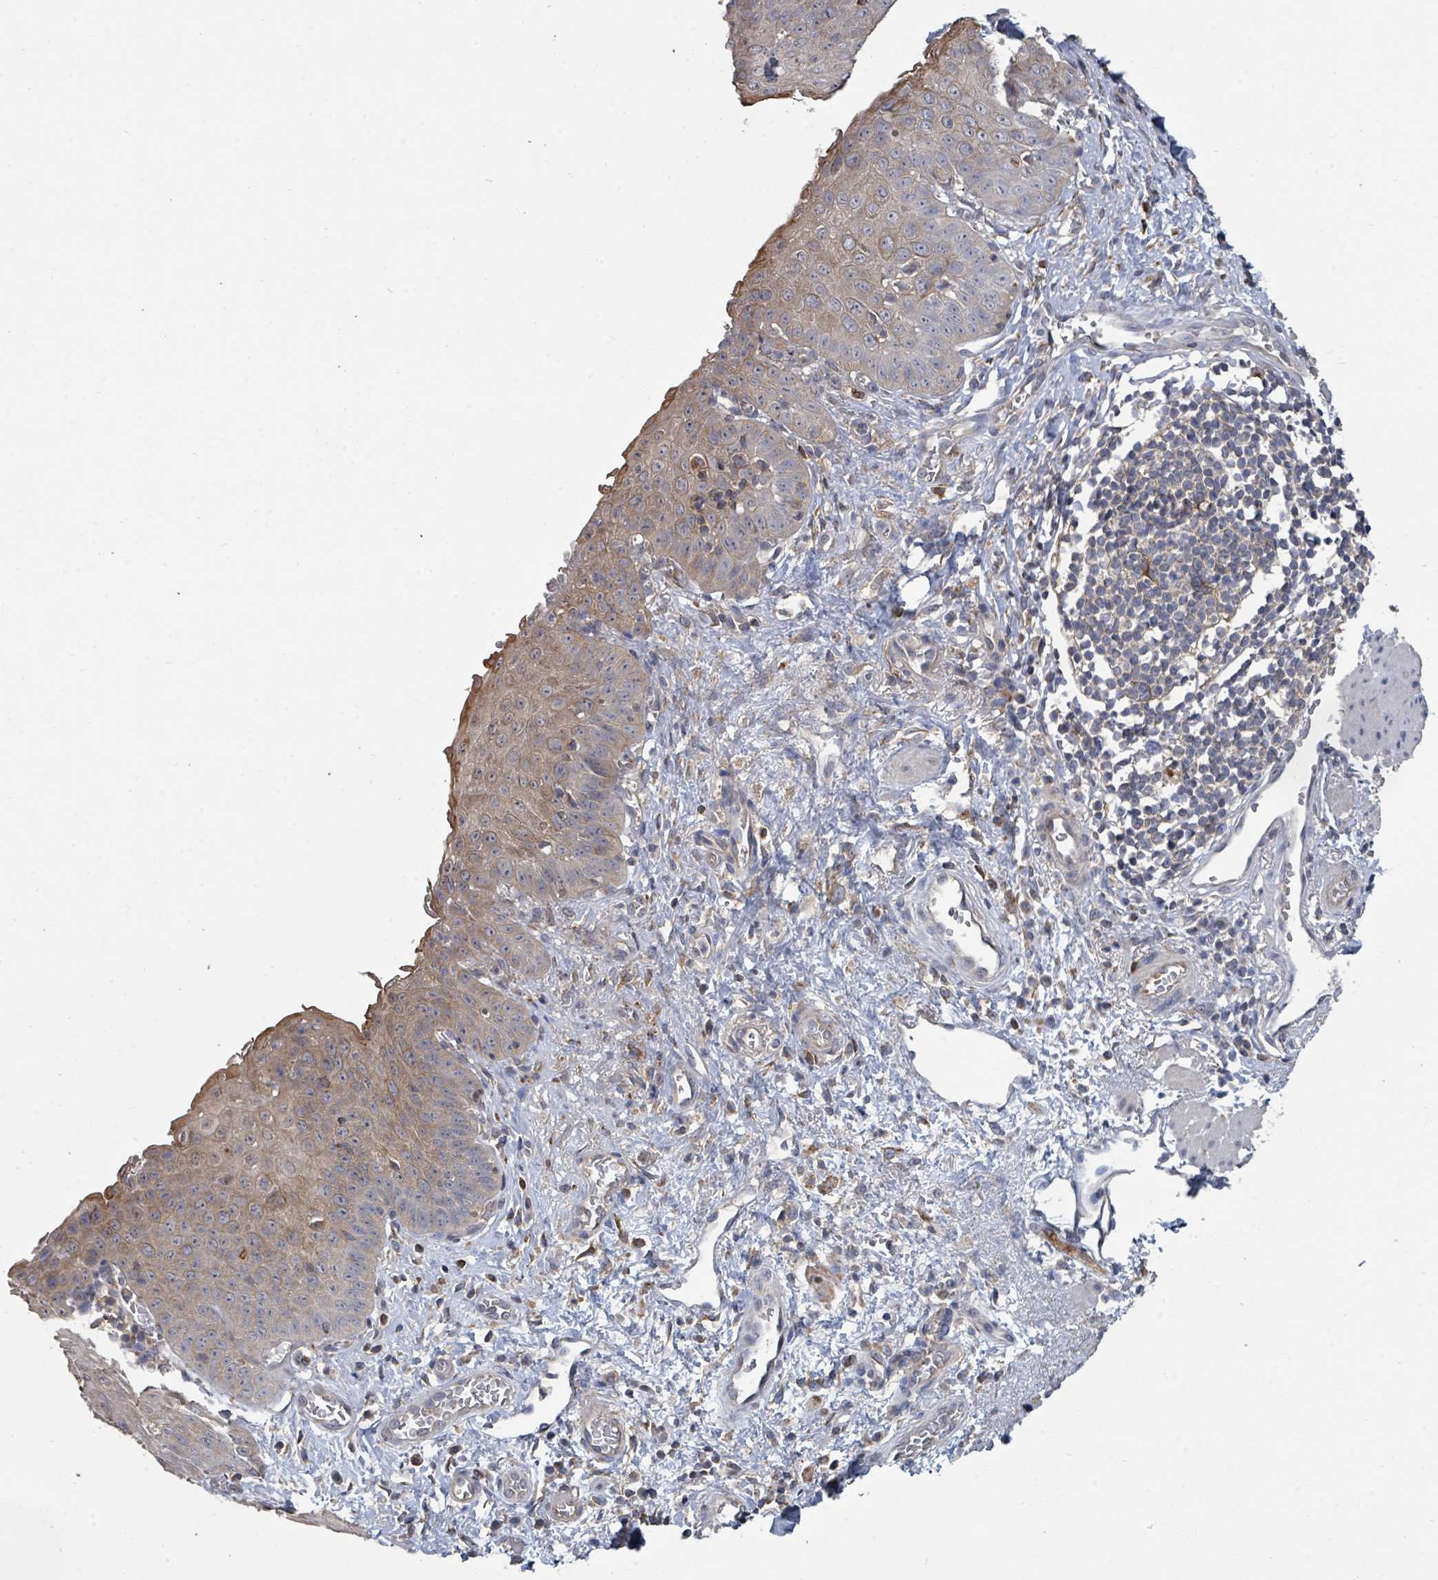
{"staining": {"intensity": "moderate", "quantity": "<25%", "location": "cytoplasmic/membranous"}, "tissue": "esophagus", "cell_type": "Squamous epithelial cells", "image_type": "normal", "snomed": [{"axis": "morphology", "description": "Normal tissue, NOS"}, {"axis": "topography", "description": "Esophagus"}], "caption": "The photomicrograph shows staining of benign esophagus, revealing moderate cytoplasmic/membranous protein staining (brown color) within squamous epithelial cells.", "gene": "SLC9A7", "patient": {"sex": "male", "age": 71}}